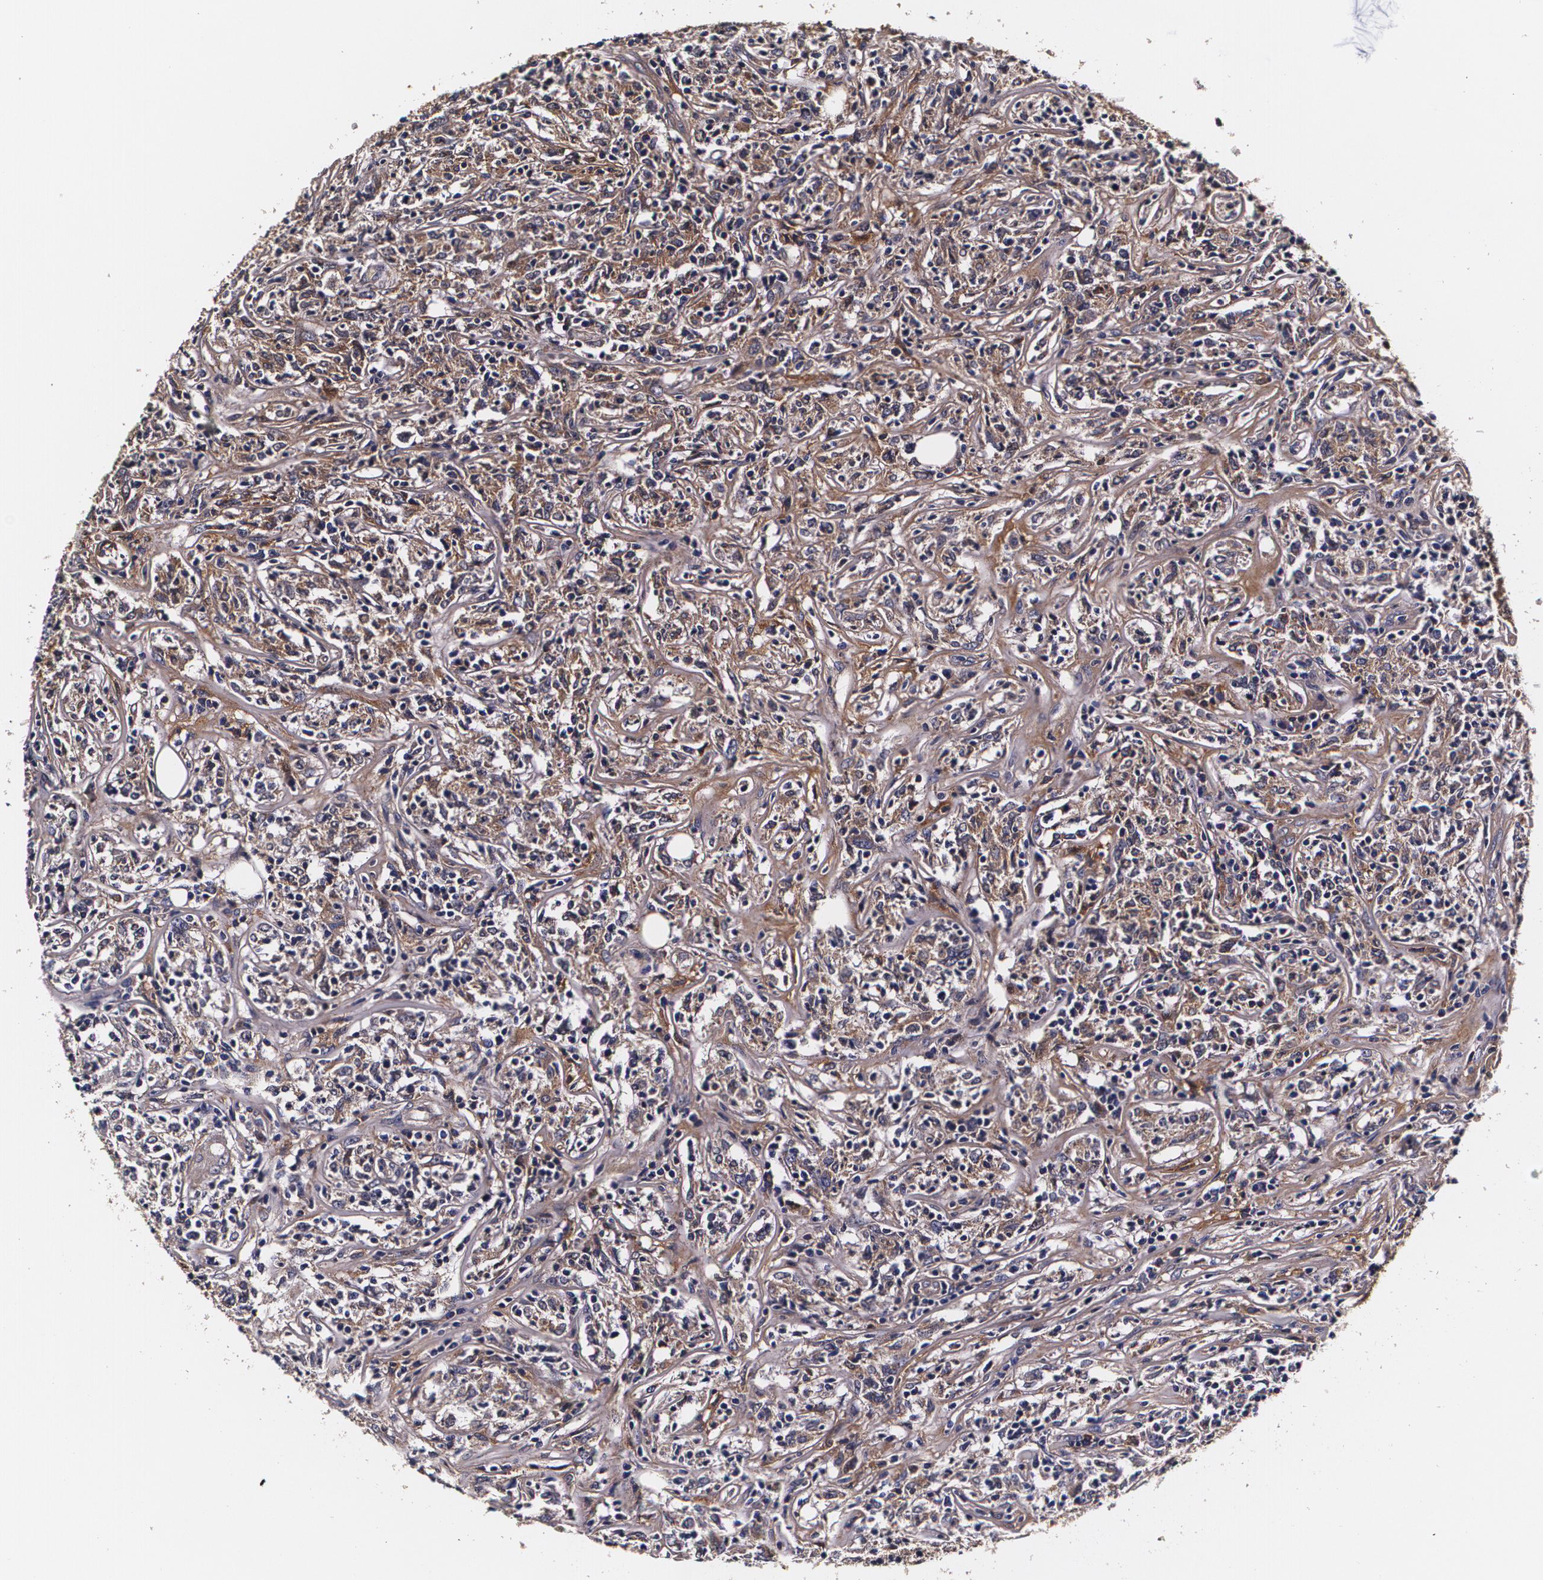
{"staining": {"intensity": "negative", "quantity": "none", "location": "none"}, "tissue": "lymphoma", "cell_type": "Tumor cells", "image_type": "cancer", "snomed": [{"axis": "morphology", "description": "Malignant lymphoma, non-Hodgkin's type, High grade"}, {"axis": "topography", "description": "Lymph node"}], "caption": "Tumor cells are negative for protein expression in human lymphoma.", "gene": "TTR", "patient": {"sex": "female", "age": 84}}